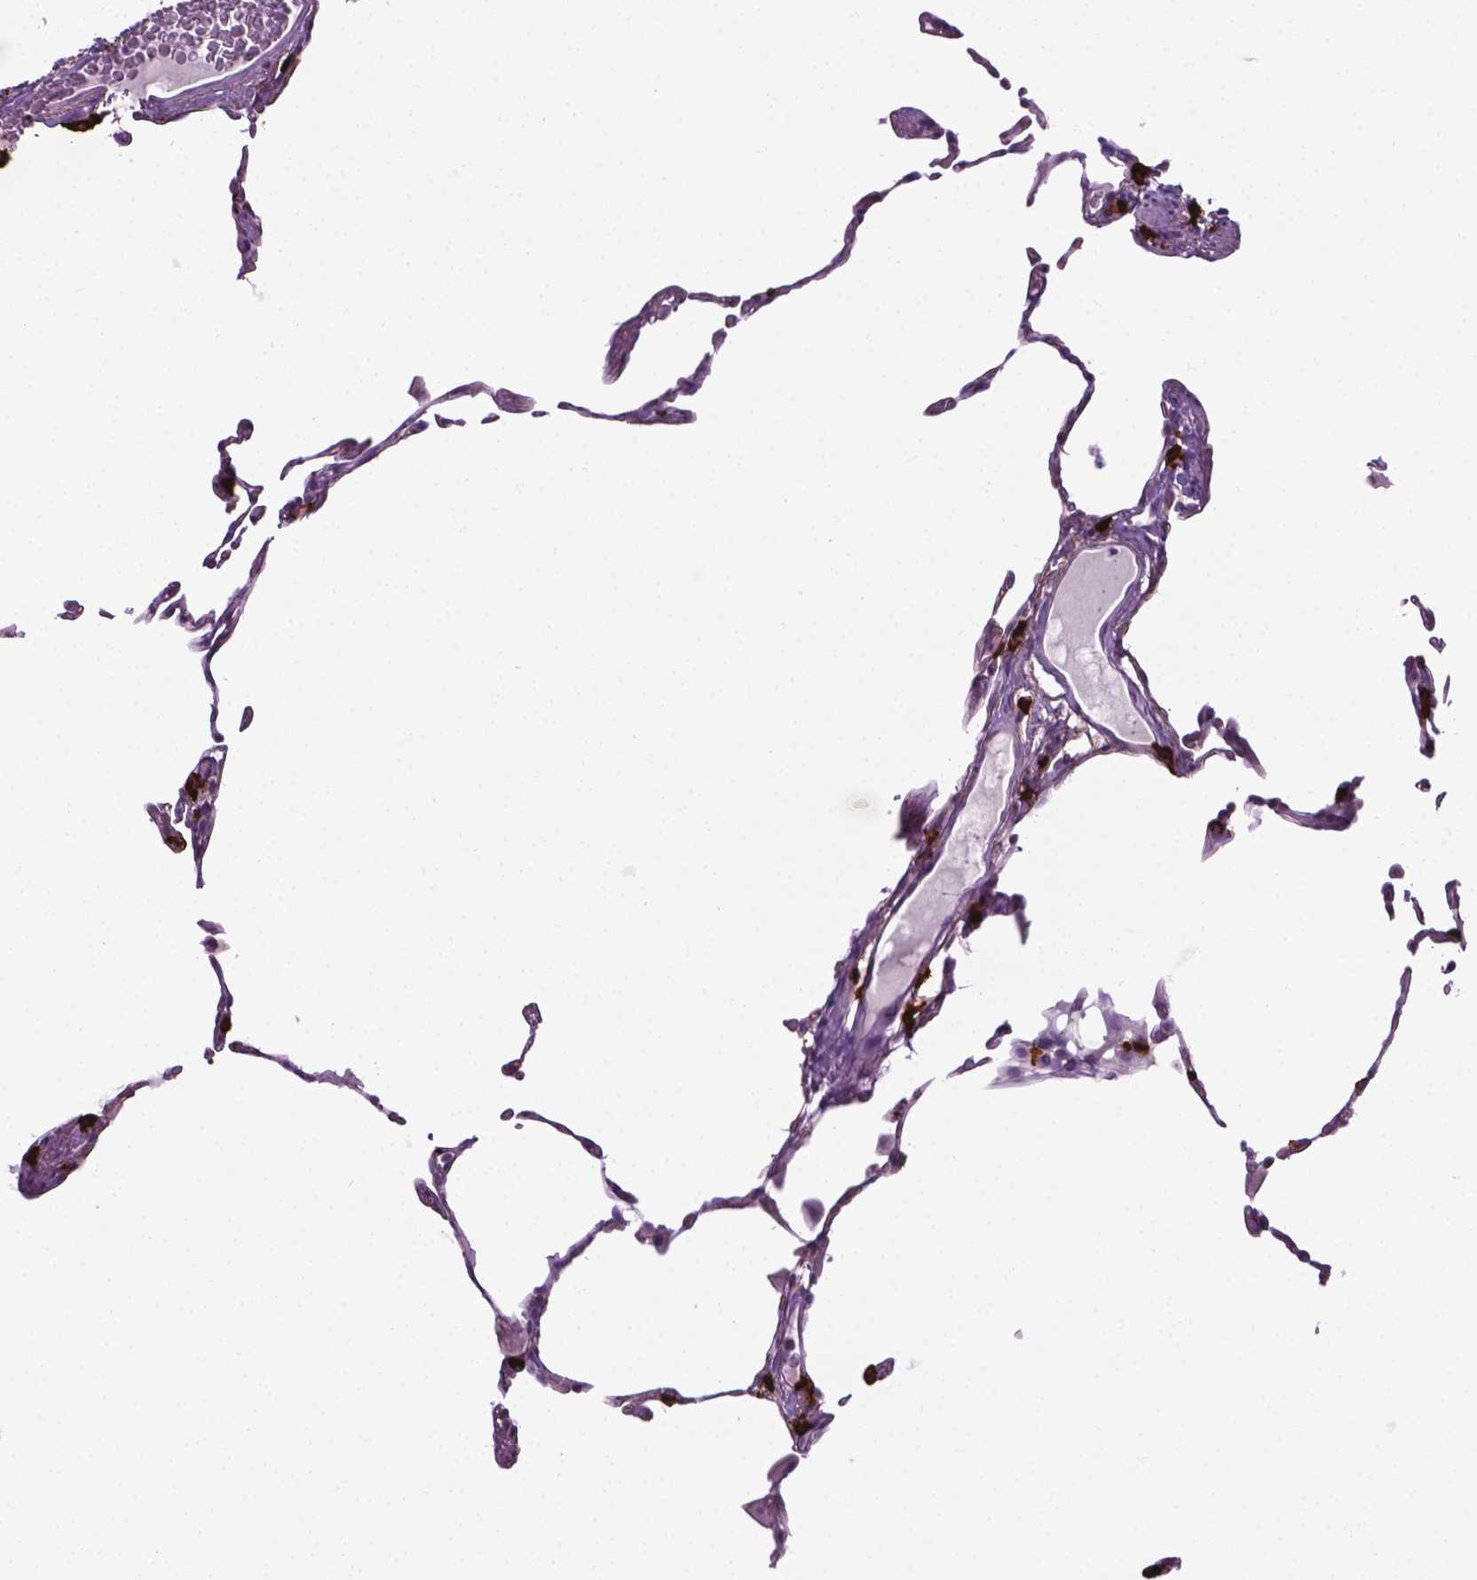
{"staining": {"intensity": "negative", "quantity": "none", "location": "none"}, "tissue": "lung", "cell_type": "Alveolar cells", "image_type": "normal", "snomed": [{"axis": "morphology", "description": "Normal tissue, NOS"}, {"axis": "topography", "description": "Lung"}], "caption": "This is an immunohistochemistry photomicrograph of unremarkable human lung. There is no expression in alveolar cells.", "gene": "SPECC1L", "patient": {"sex": "female", "age": 57}}